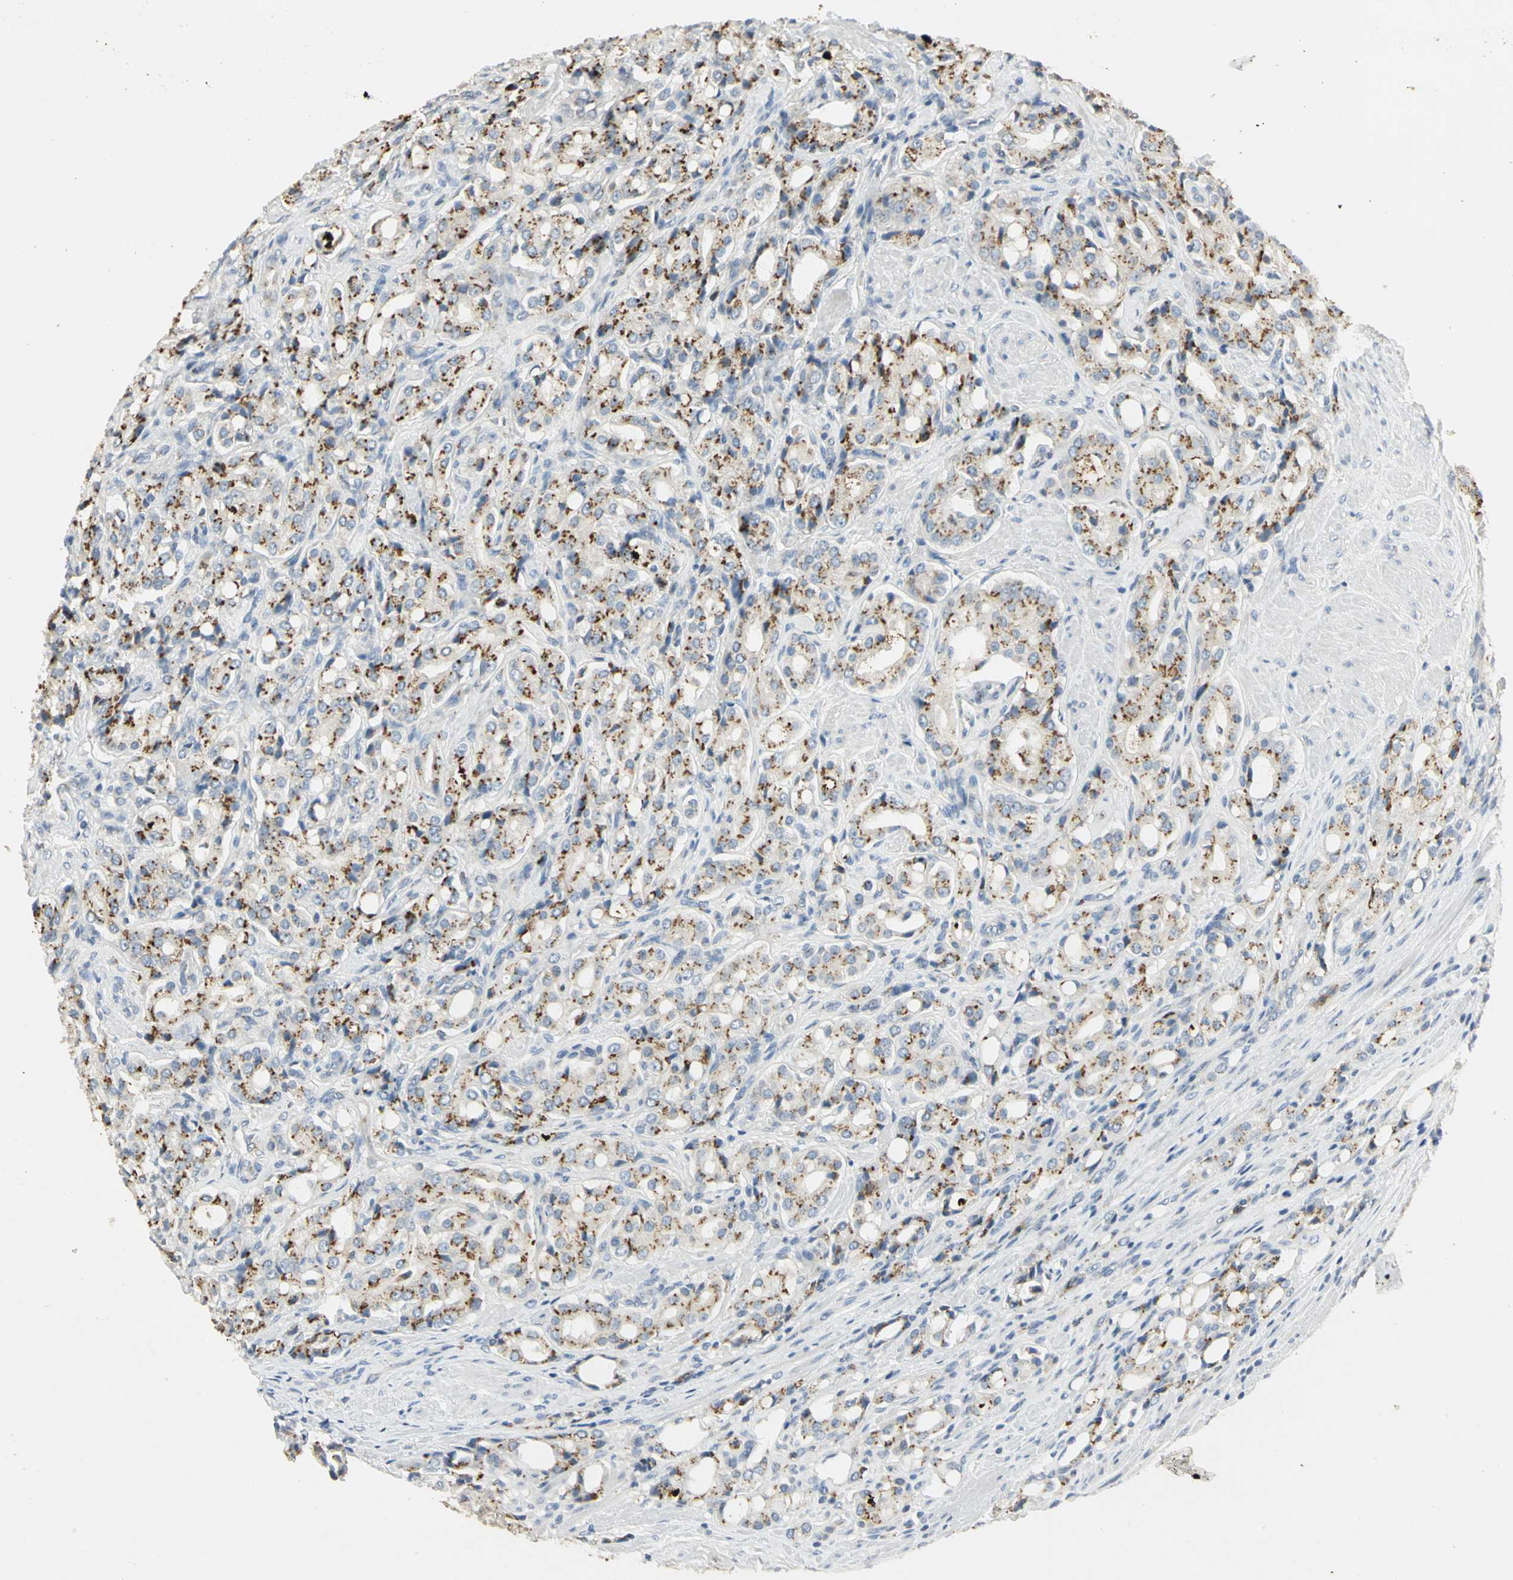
{"staining": {"intensity": "strong", "quantity": ">75%", "location": "cytoplasmic/membranous"}, "tissue": "prostate cancer", "cell_type": "Tumor cells", "image_type": "cancer", "snomed": [{"axis": "morphology", "description": "Adenocarcinoma, High grade"}, {"axis": "topography", "description": "Prostate"}], "caption": "Protein expression analysis of prostate cancer shows strong cytoplasmic/membranous expression in approximately >75% of tumor cells. (DAB IHC, brown staining for protein, blue staining for nuclei).", "gene": "TM9SF2", "patient": {"sex": "male", "age": 72}}